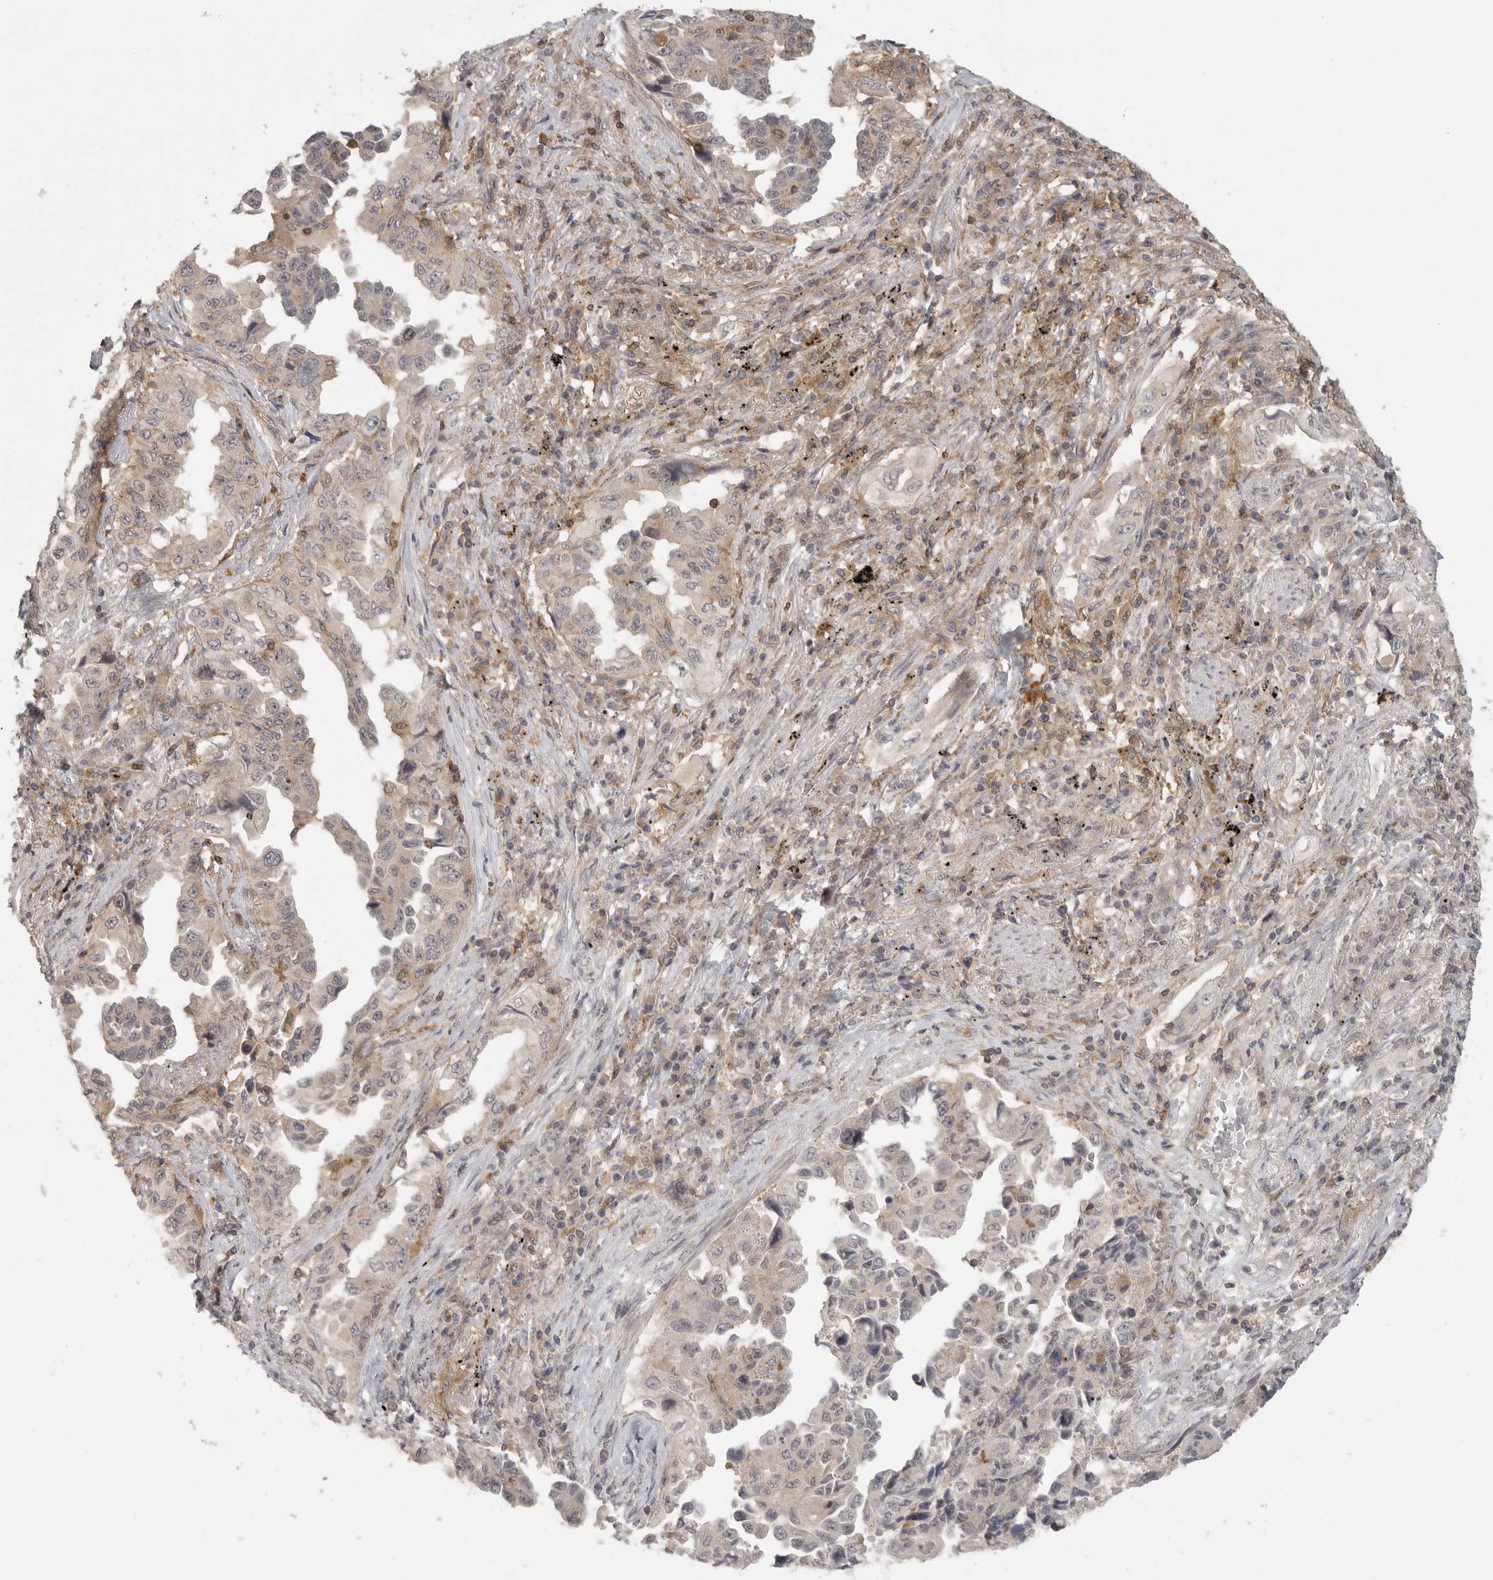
{"staining": {"intensity": "weak", "quantity": "25%-75%", "location": "cytoplasmic/membranous"}, "tissue": "lung cancer", "cell_type": "Tumor cells", "image_type": "cancer", "snomed": [{"axis": "morphology", "description": "Adenocarcinoma, NOS"}, {"axis": "topography", "description": "Lung"}], "caption": "The image demonstrates staining of lung cancer, revealing weak cytoplasmic/membranous protein expression (brown color) within tumor cells.", "gene": "DBNL", "patient": {"sex": "female", "age": 51}}